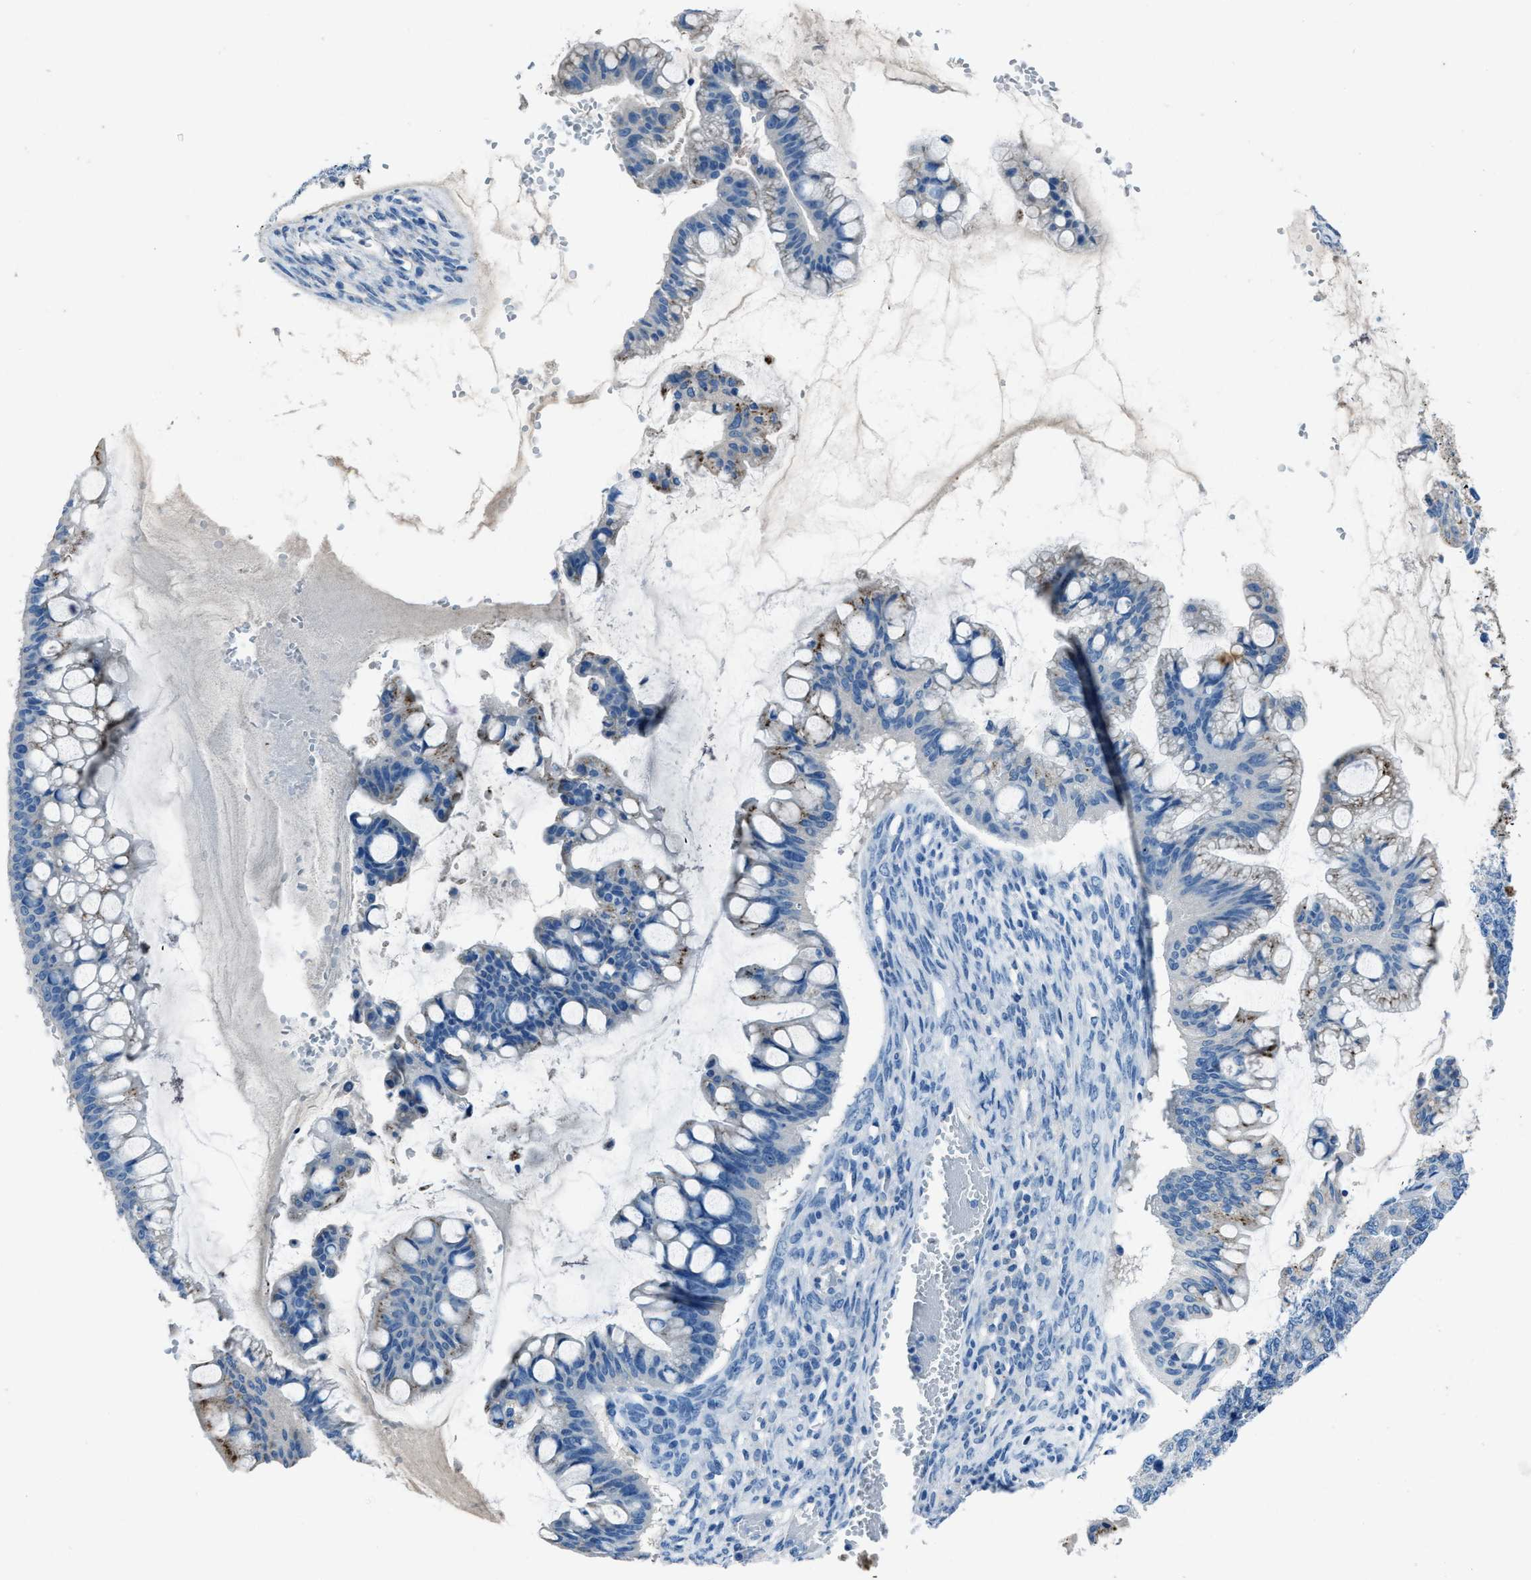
{"staining": {"intensity": "moderate", "quantity": "<25%", "location": "cytoplasmic/membranous"}, "tissue": "ovarian cancer", "cell_type": "Tumor cells", "image_type": "cancer", "snomed": [{"axis": "morphology", "description": "Cystadenocarcinoma, mucinous, NOS"}, {"axis": "topography", "description": "Ovary"}], "caption": "This histopathology image exhibits ovarian mucinous cystadenocarcinoma stained with immunohistochemistry (IHC) to label a protein in brown. The cytoplasmic/membranous of tumor cells show moderate positivity for the protein. Nuclei are counter-stained blue.", "gene": "AMACR", "patient": {"sex": "female", "age": 73}}